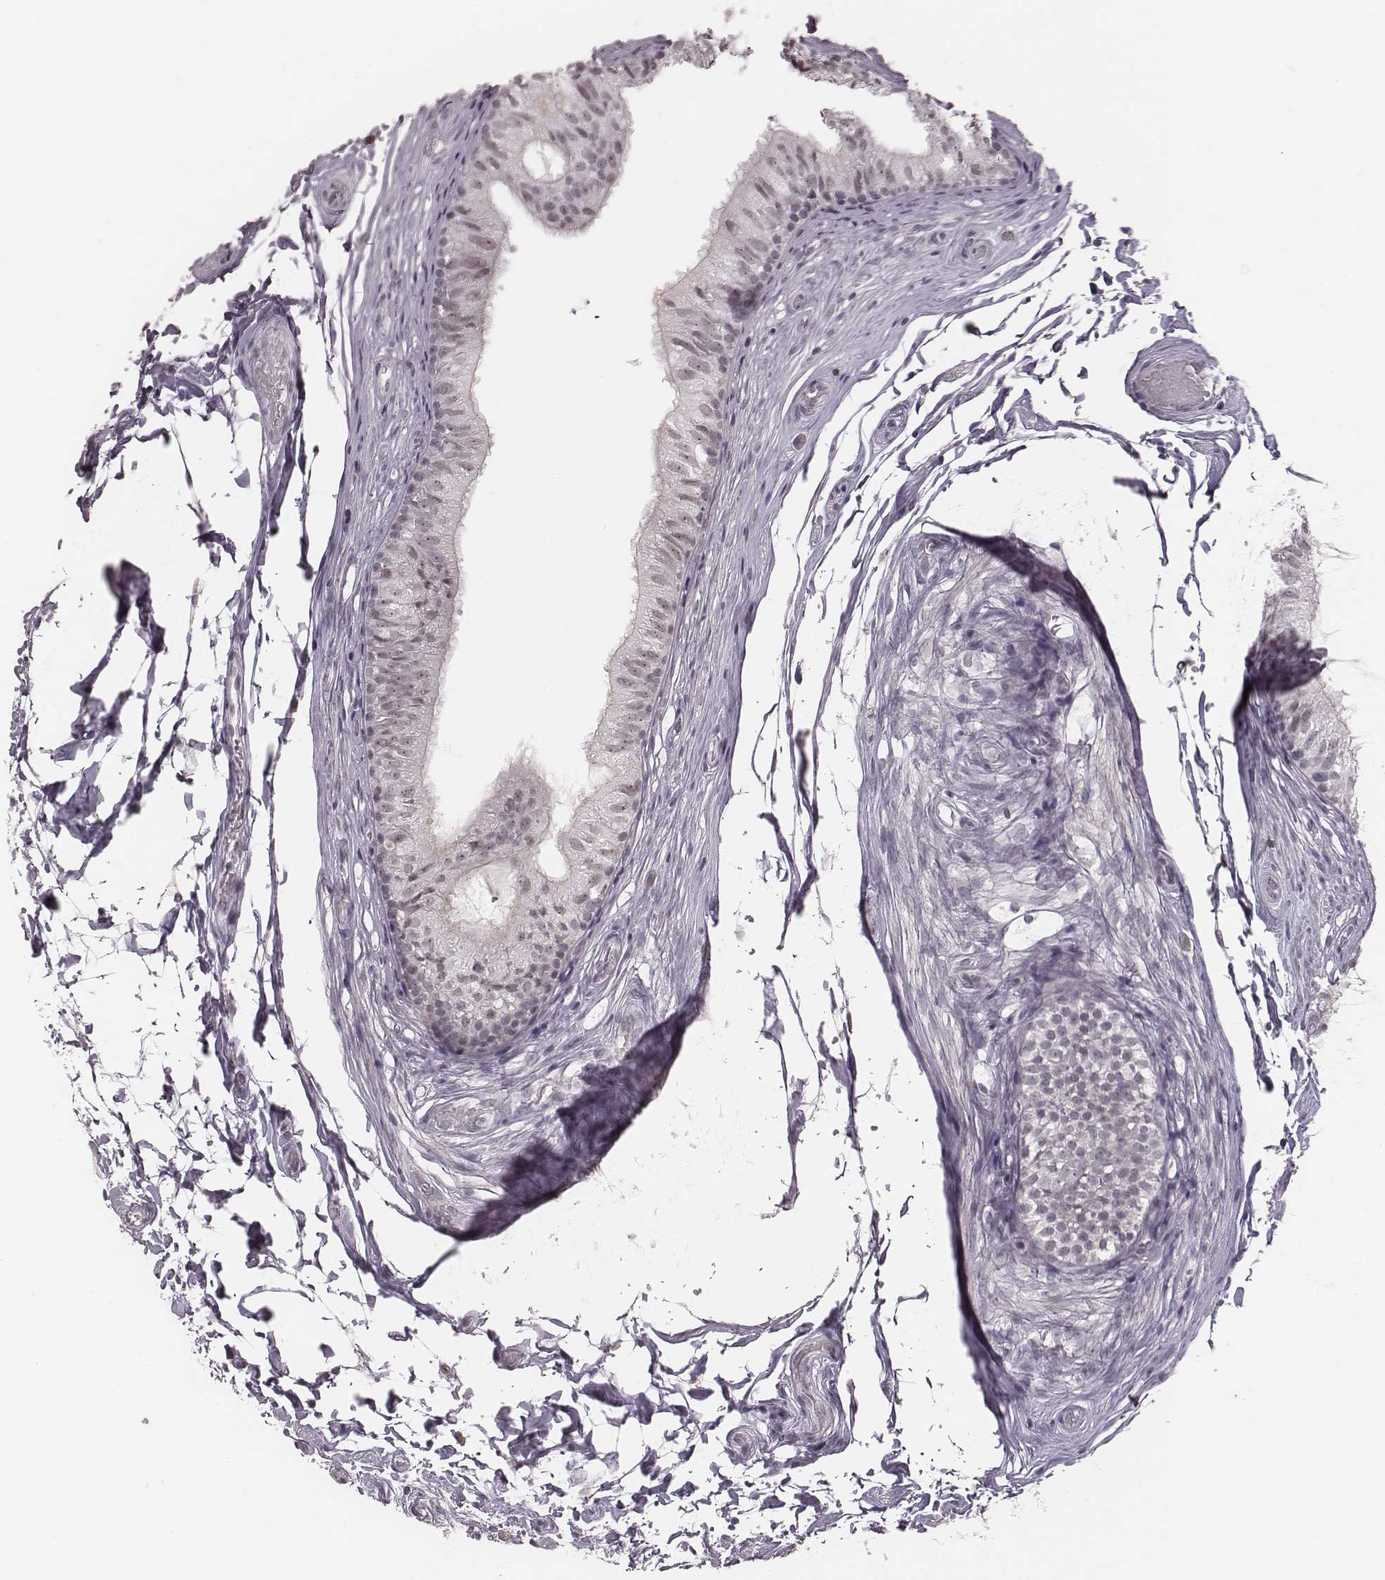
{"staining": {"intensity": "negative", "quantity": "none", "location": "none"}, "tissue": "epididymis", "cell_type": "Glandular cells", "image_type": "normal", "snomed": [{"axis": "morphology", "description": "Normal tissue, NOS"}, {"axis": "topography", "description": "Epididymis"}], "caption": "High power microscopy histopathology image of an immunohistochemistry (IHC) image of normal epididymis, revealing no significant positivity in glandular cells.", "gene": "RPGRIP1", "patient": {"sex": "male", "age": 29}}